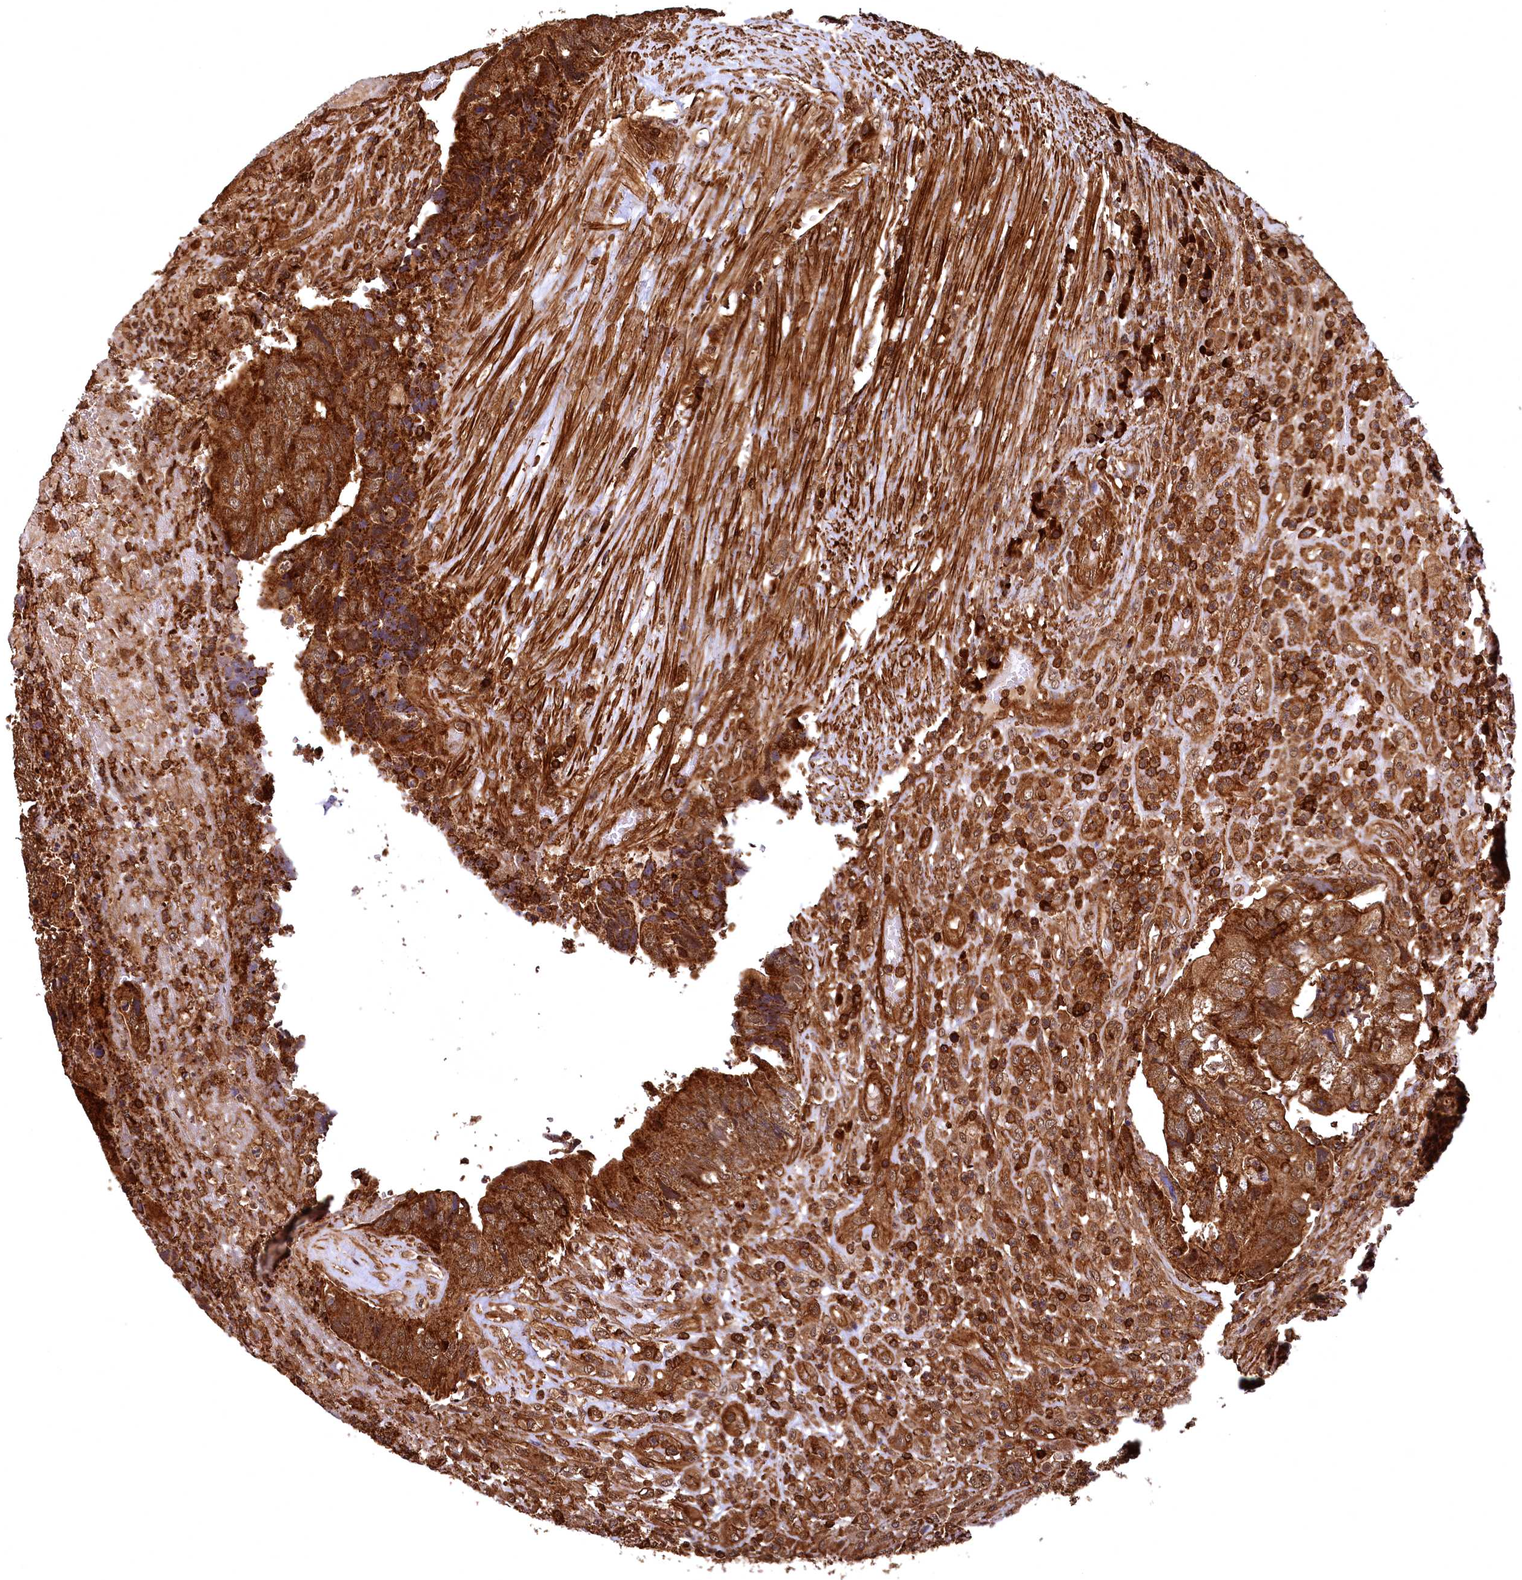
{"staining": {"intensity": "moderate", "quantity": ">75%", "location": "cytoplasmic/membranous"}, "tissue": "colorectal cancer", "cell_type": "Tumor cells", "image_type": "cancer", "snomed": [{"axis": "morphology", "description": "Adenocarcinoma, NOS"}, {"axis": "topography", "description": "Colon"}], "caption": "Immunohistochemistry staining of colorectal cancer (adenocarcinoma), which demonstrates medium levels of moderate cytoplasmic/membranous staining in about >75% of tumor cells indicating moderate cytoplasmic/membranous protein staining. The staining was performed using DAB (brown) for protein detection and nuclei were counterstained in hematoxylin (blue).", "gene": "STUB1", "patient": {"sex": "female", "age": 67}}